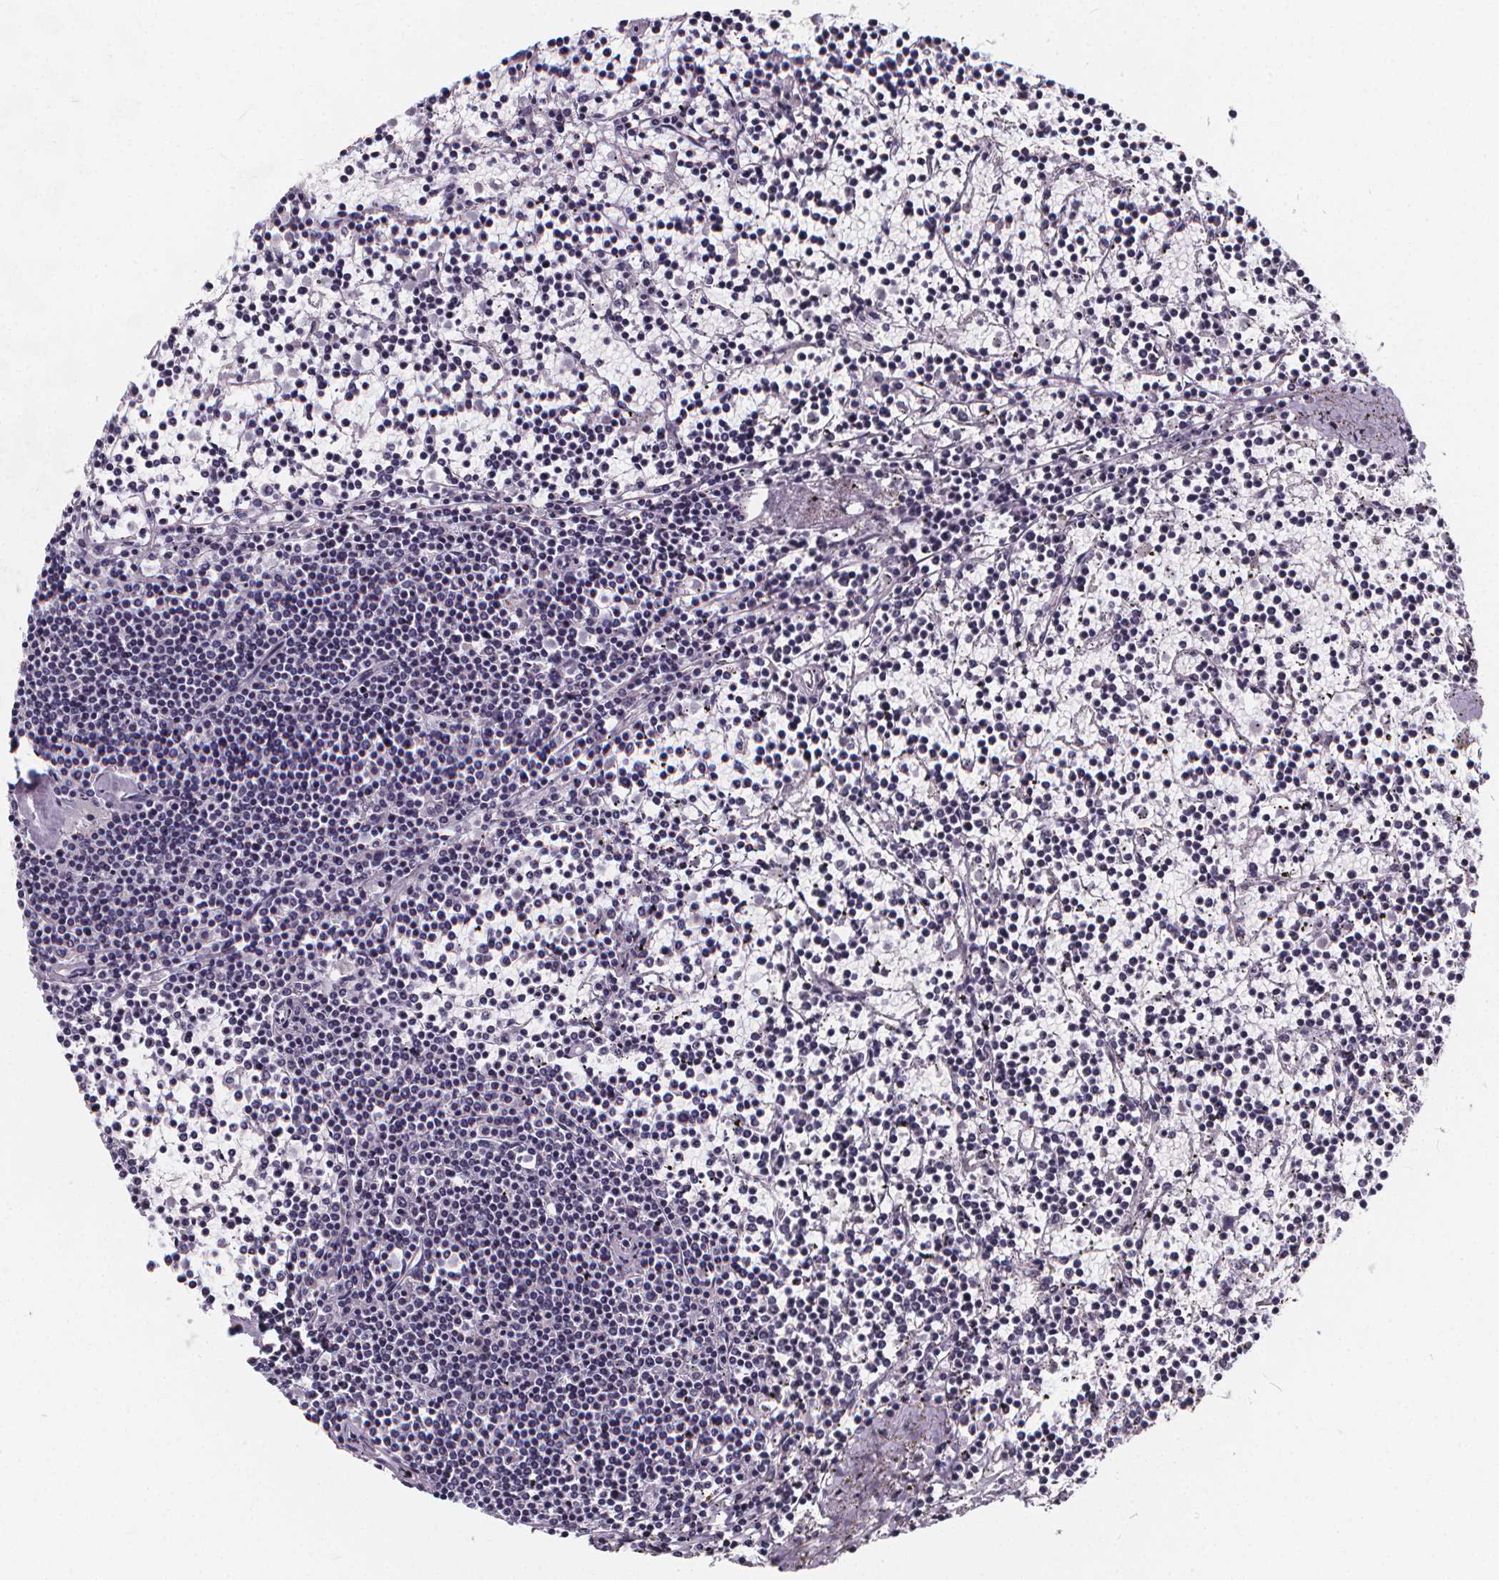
{"staining": {"intensity": "negative", "quantity": "none", "location": "none"}, "tissue": "lymphoma", "cell_type": "Tumor cells", "image_type": "cancer", "snomed": [{"axis": "morphology", "description": "Malignant lymphoma, non-Hodgkin's type, Low grade"}, {"axis": "topography", "description": "Spleen"}], "caption": "An IHC histopathology image of lymphoma is shown. There is no staining in tumor cells of lymphoma.", "gene": "SPEF2", "patient": {"sex": "female", "age": 19}}